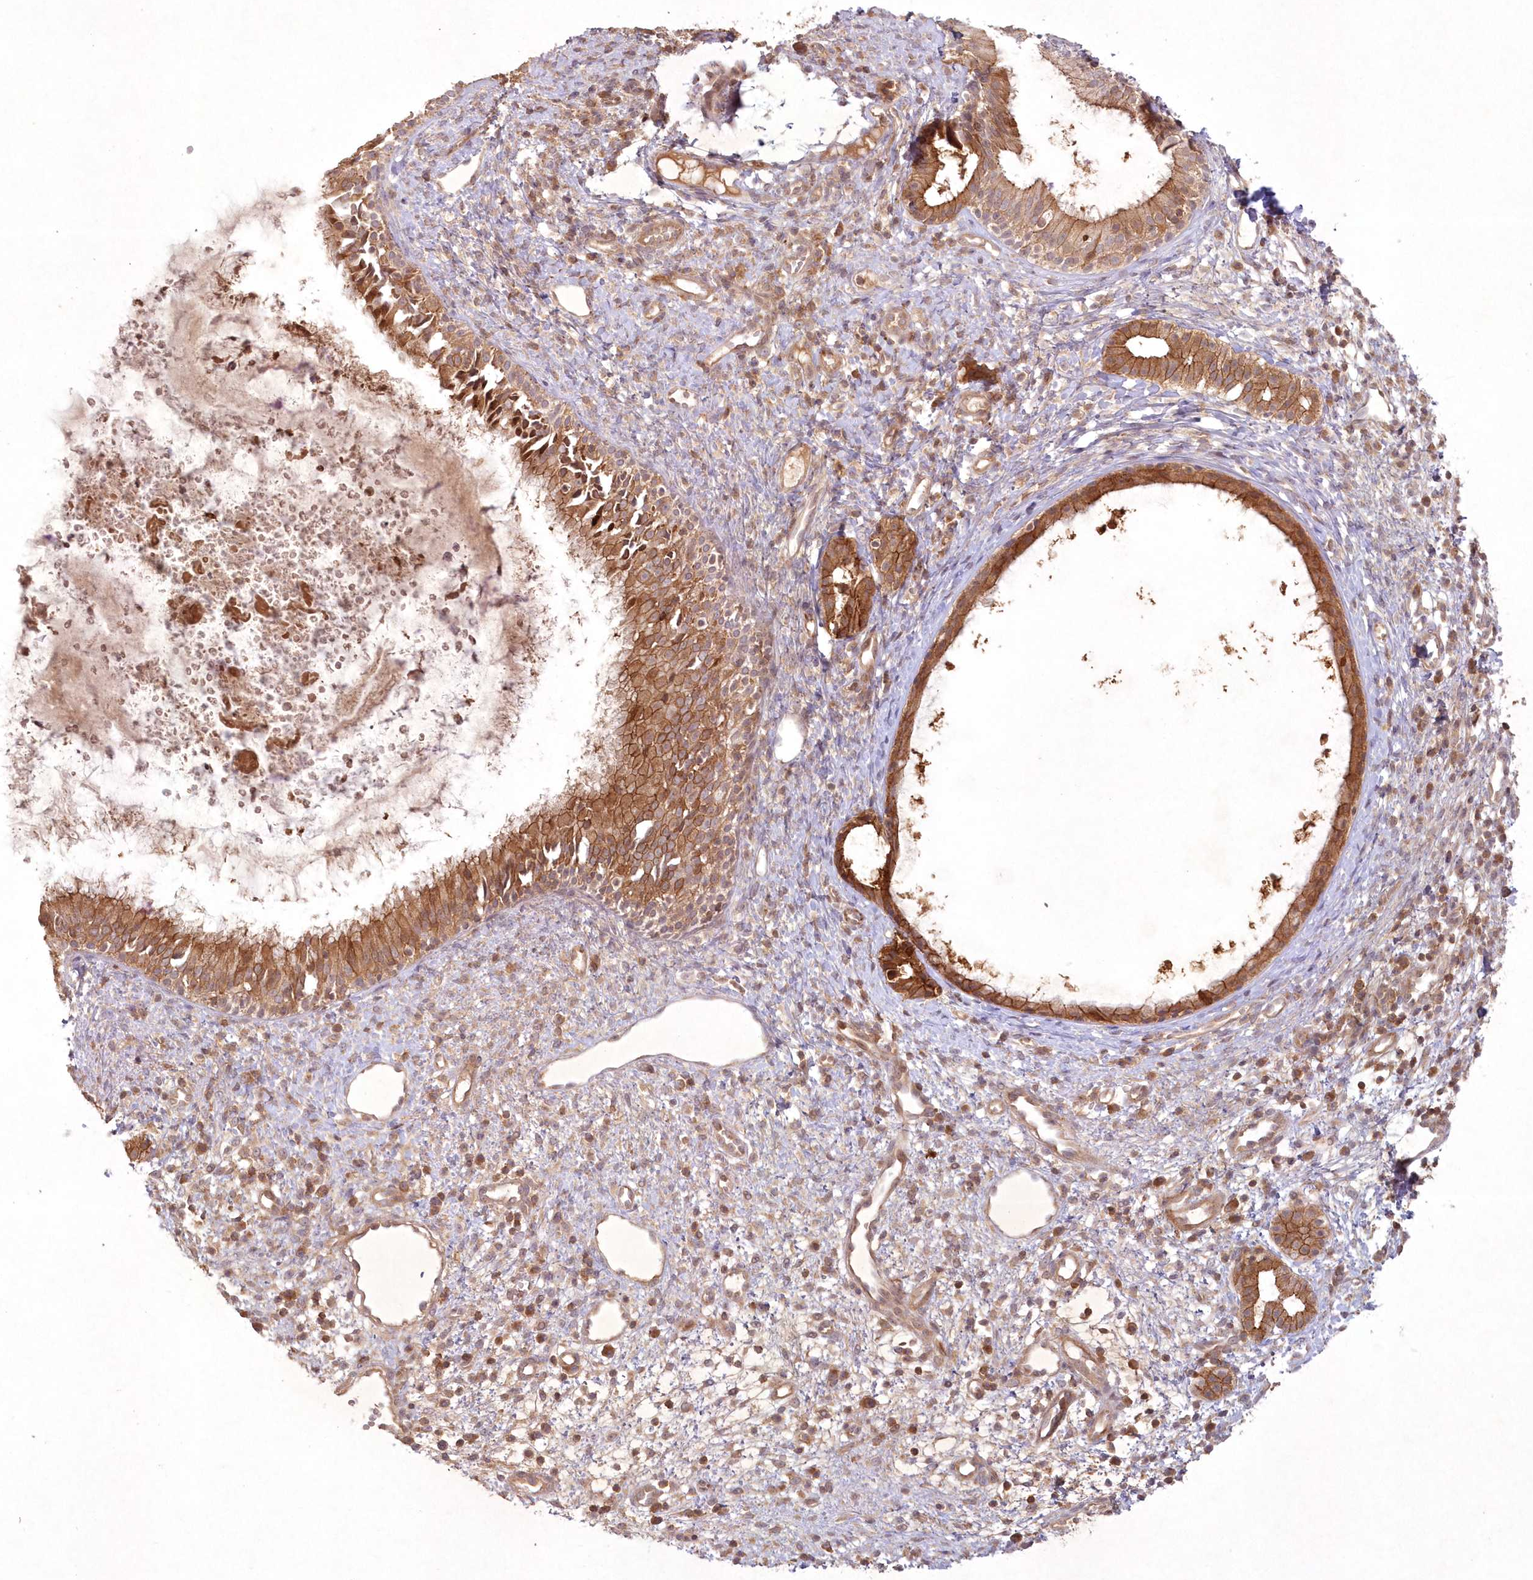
{"staining": {"intensity": "moderate", "quantity": ">75%", "location": "cytoplasmic/membranous"}, "tissue": "nasopharynx", "cell_type": "Respiratory epithelial cells", "image_type": "normal", "snomed": [{"axis": "morphology", "description": "Normal tissue, NOS"}, {"axis": "topography", "description": "Nasopharynx"}], "caption": "Immunohistochemistry staining of normal nasopharynx, which shows medium levels of moderate cytoplasmic/membranous expression in about >75% of respiratory epithelial cells indicating moderate cytoplasmic/membranous protein staining. The staining was performed using DAB (3,3'-diaminobenzidine) (brown) for protein detection and nuclei were counterstained in hematoxylin (blue).", "gene": "TOGARAM2", "patient": {"sex": "male", "age": 22}}